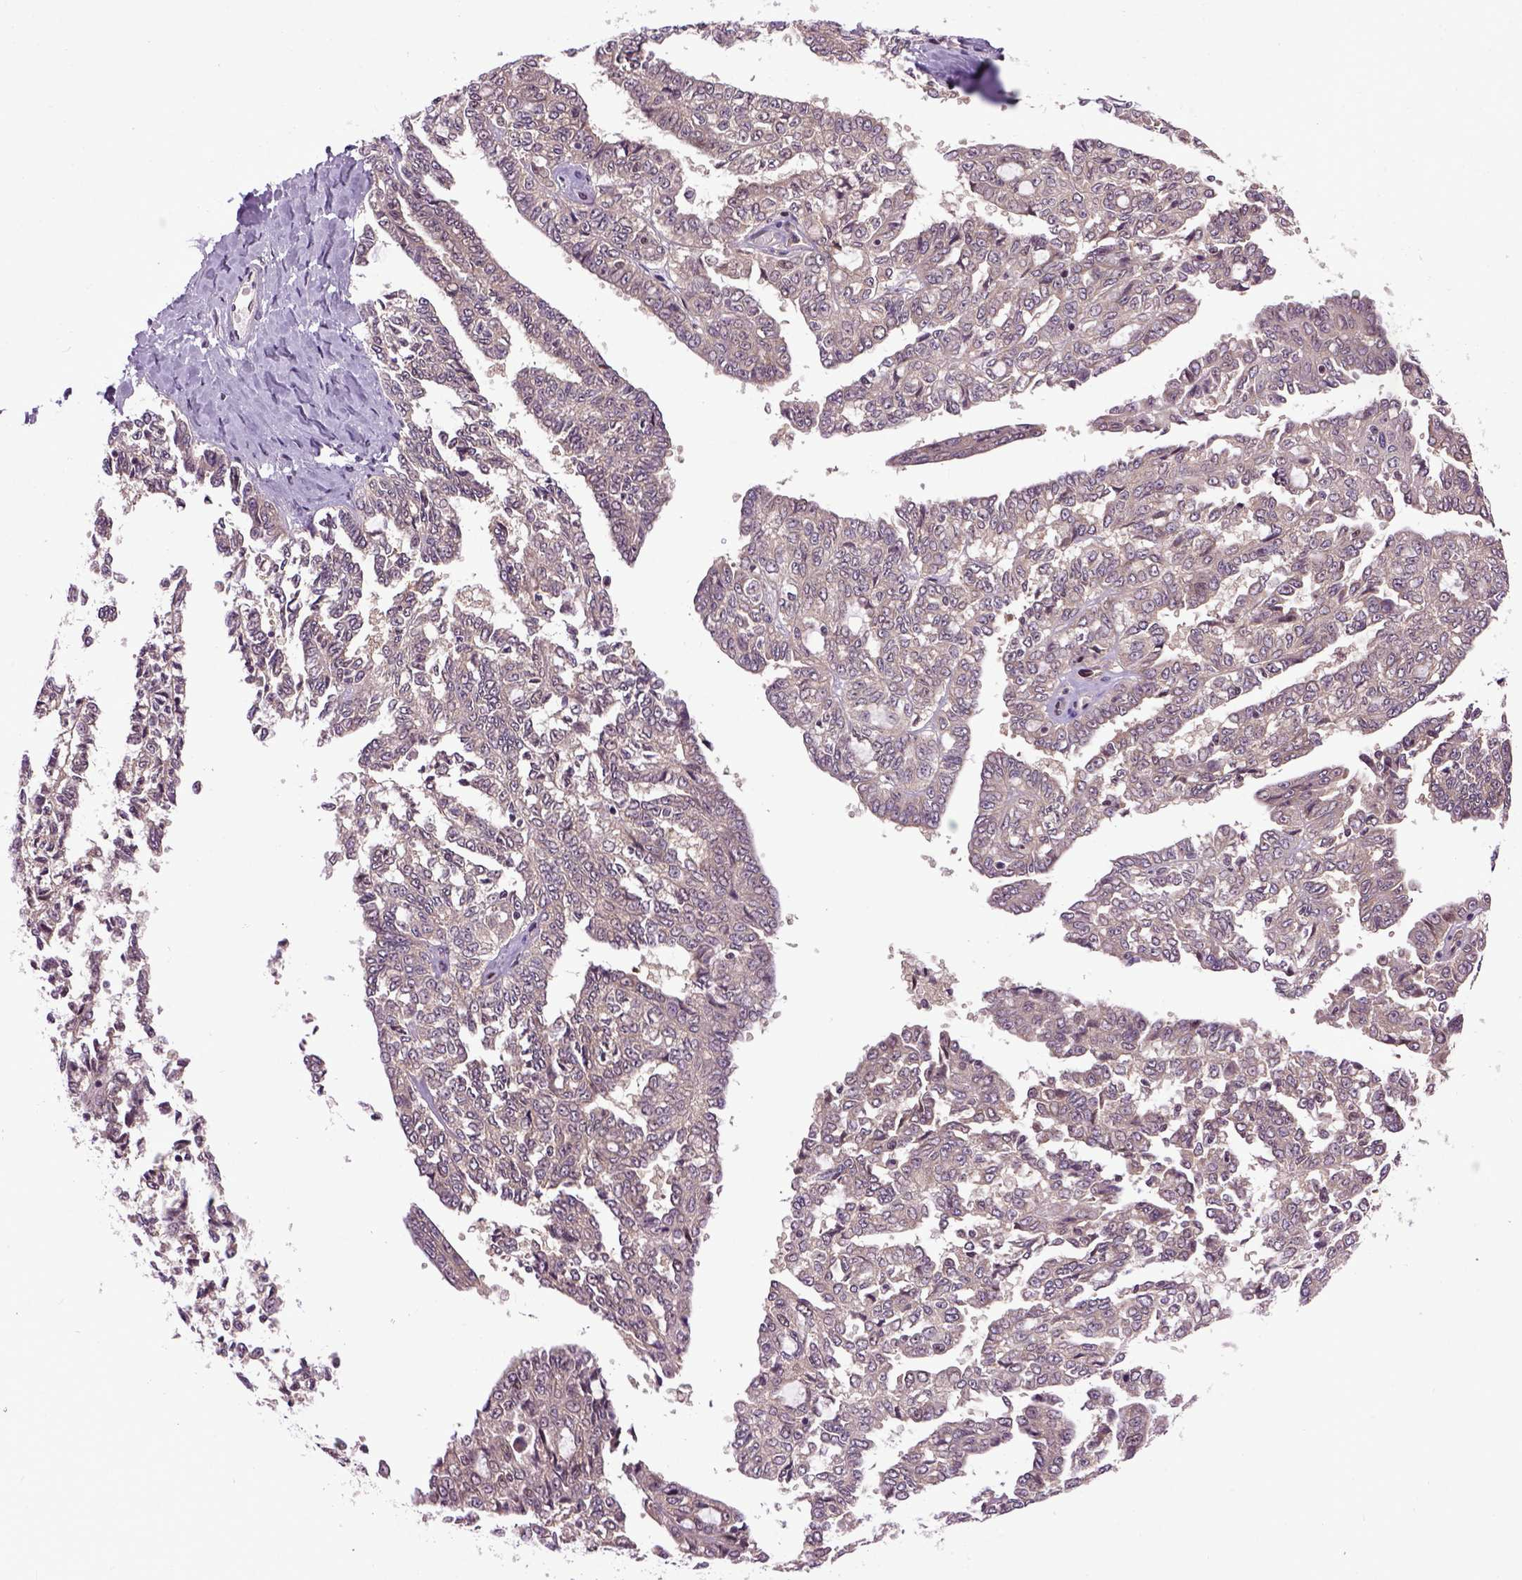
{"staining": {"intensity": "weak", "quantity": ">75%", "location": "cytoplasmic/membranous"}, "tissue": "ovarian cancer", "cell_type": "Tumor cells", "image_type": "cancer", "snomed": [{"axis": "morphology", "description": "Cystadenocarcinoma, serous, NOS"}, {"axis": "topography", "description": "Ovary"}], "caption": "Ovarian cancer stained with immunohistochemistry reveals weak cytoplasmic/membranous positivity in about >75% of tumor cells.", "gene": "WDR48", "patient": {"sex": "female", "age": 71}}